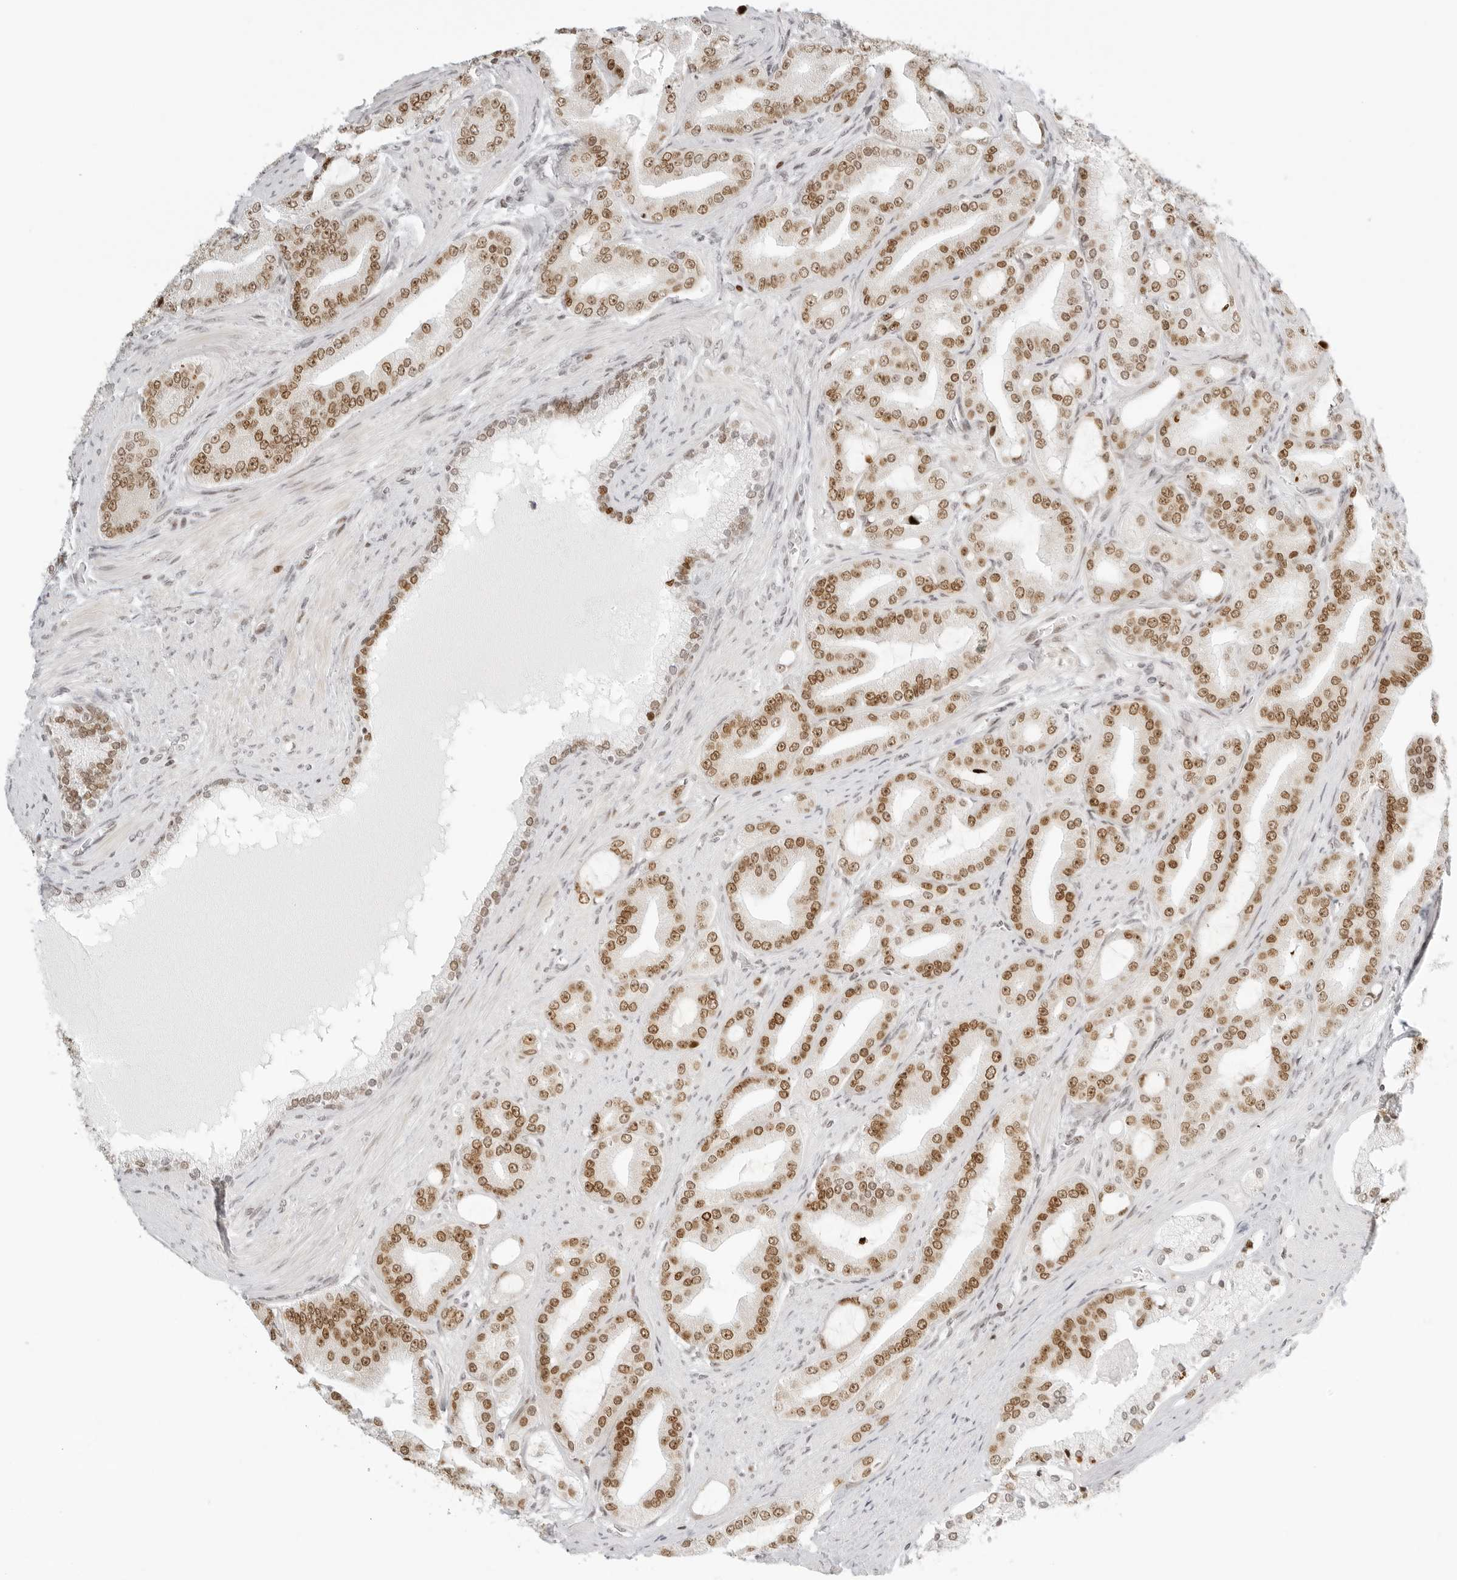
{"staining": {"intensity": "moderate", "quantity": ">75%", "location": "nuclear"}, "tissue": "prostate cancer", "cell_type": "Tumor cells", "image_type": "cancer", "snomed": [{"axis": "morphology", "description": "Adenocarcinoma, High grade"}, {"axis": "topography", "description": "Prostate"}], "caption": "A medium amount of moderate nuclear staining is appreciated in approximately >75% of tumor cells in prostate cancer (adenocarcinoma (high-grade)) tissue.", "gene": "RCC1", "patient": {"sex": "male", "age": 60}}